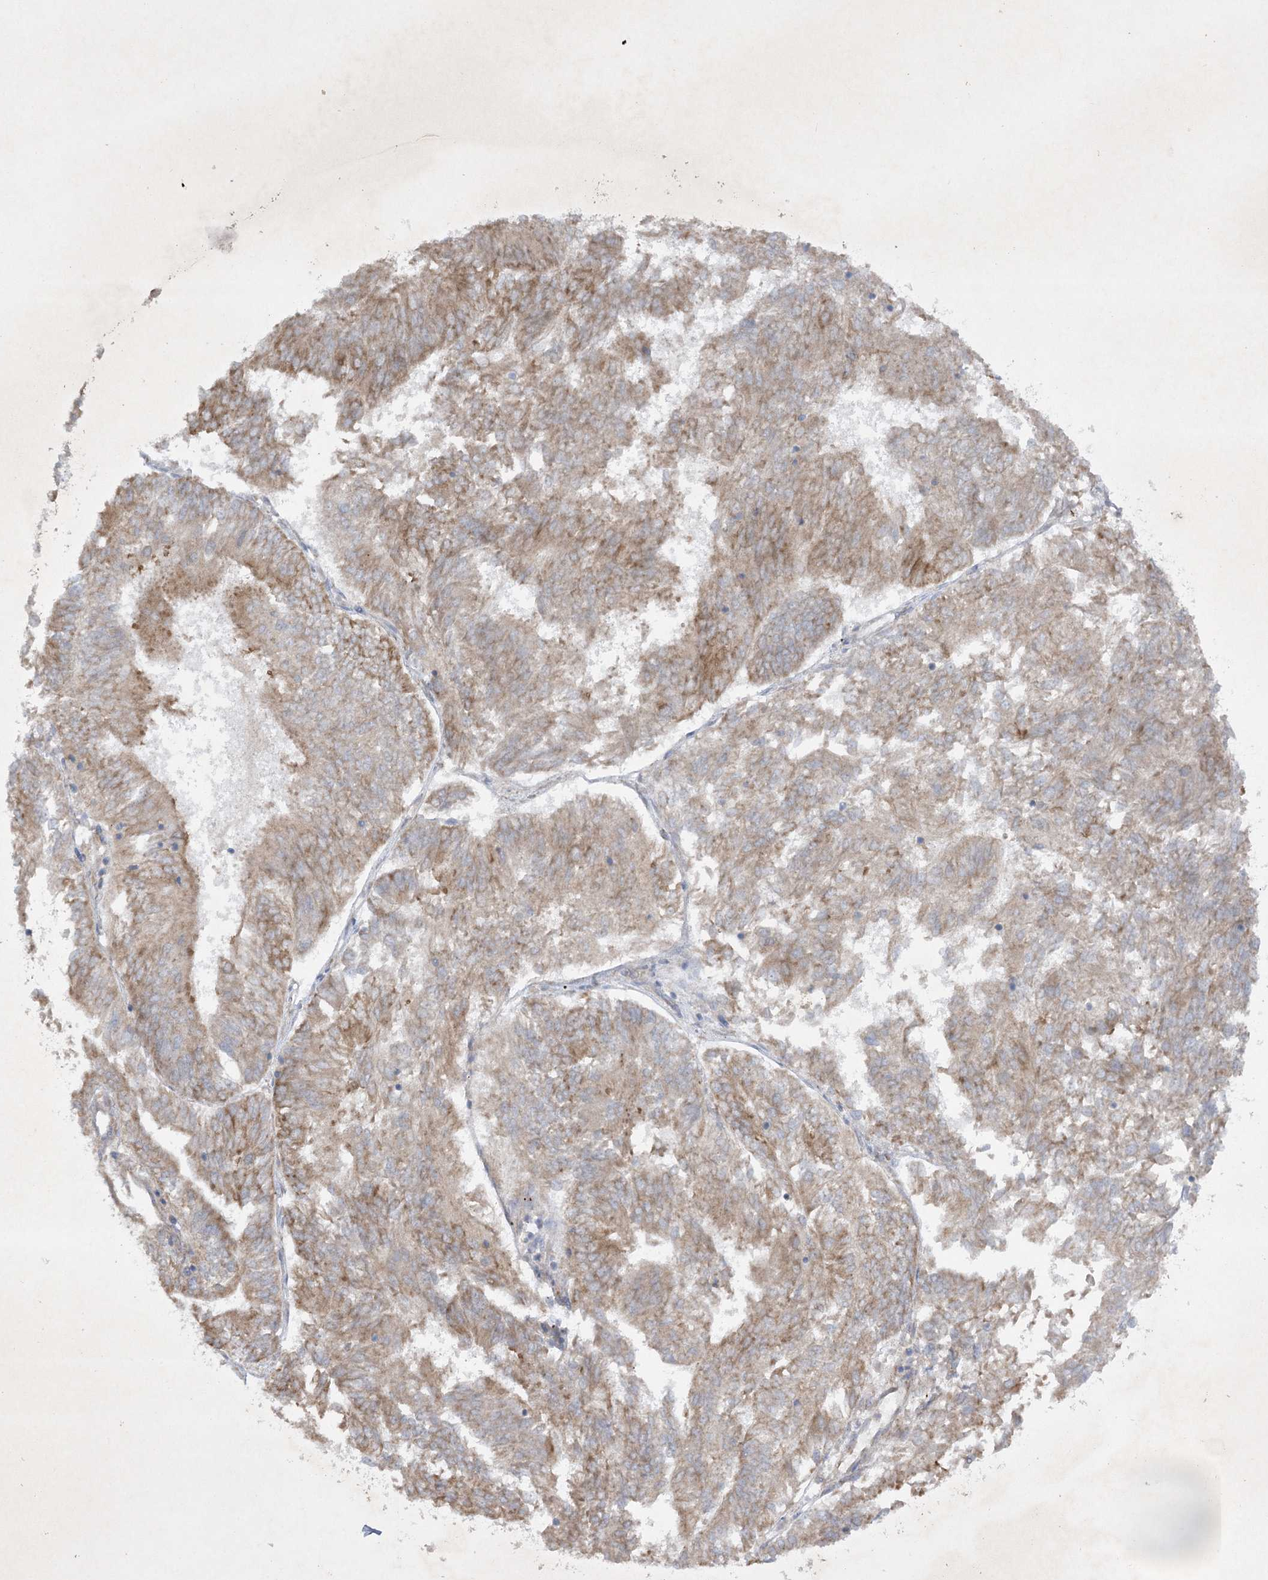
{"staining": {"intensity": "moderate", "quantity": "25%-75%", "location": "cytoplasmic/membranous"}, "tissue": "endometrial cancer", "cell_type": "Tumor cells", "image_type": "cancer", "snomed": [{"axis": "morphology", "description": "Adenocarcinoma, NOS"}, {"axis": "topography", "description": "Endometrium"}], "caption": "This micrograph exhibits immunohistochemistry staining of human endometrial adenocarcinoma, with medium moderate cytoplasmic/membranous positivity in approximately 25%-75% of tumor cells.", "gene": "TRAF3IP1", "patient": {"sex": "female", "age": 86}}